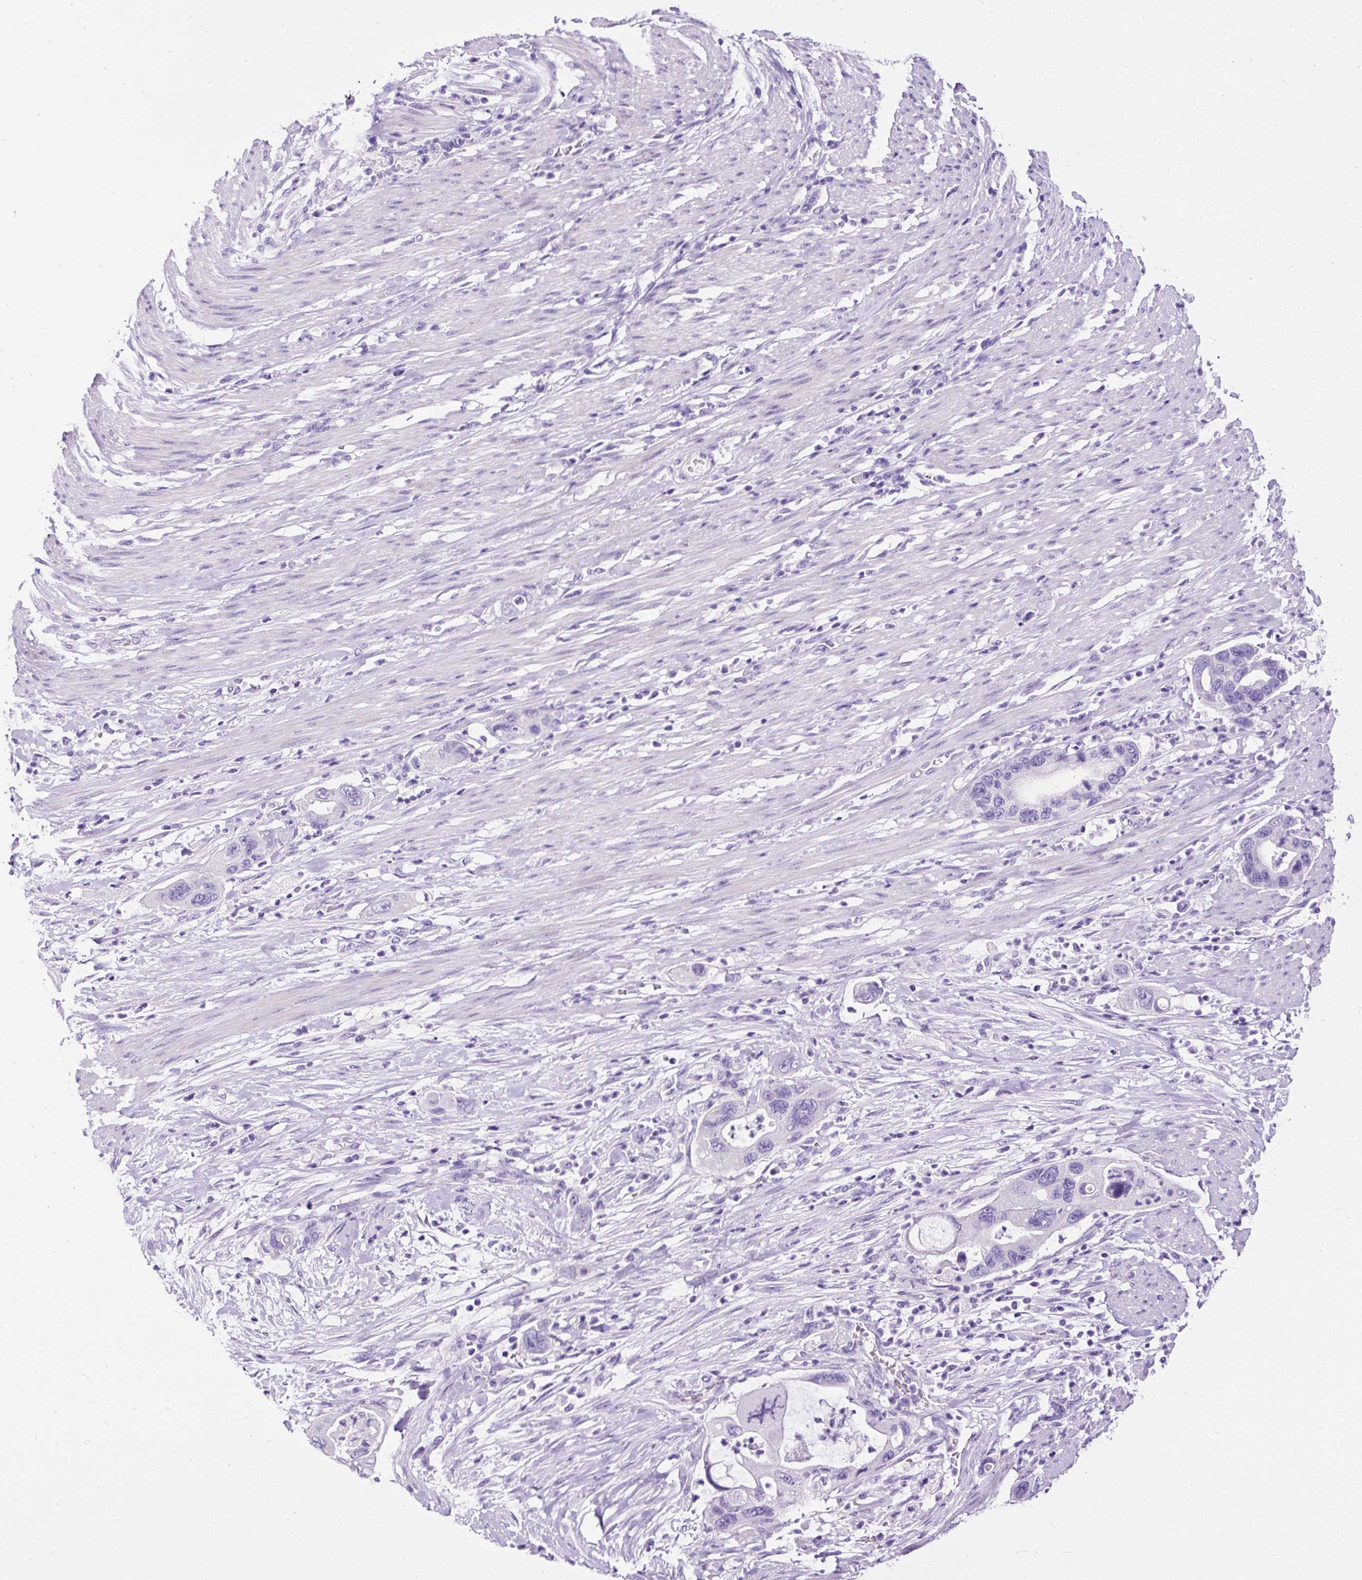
{"staining": {"intensity": "negative", "quantity": "none", "location": "none"}, "tissue": "pancreatic cancer", "cell_type": "Tumor cells", "image_type": "cancer", "snomed": [{"axis": "morphology", "description": "Adenocarcinoma, NOS"}, {"axis": "topography", "description": "Pancreas"}], "caption": "High magnification brightfield microscopy of pancreatic adenocarcinoma stained with DAB (3,3'-diaminobenzidine) (brown) and counterstained with hematoxylin (blue): tumor cells show no significant expression.", "gene": "STOX2", "patient": {"sex": "female", "age": 71}}